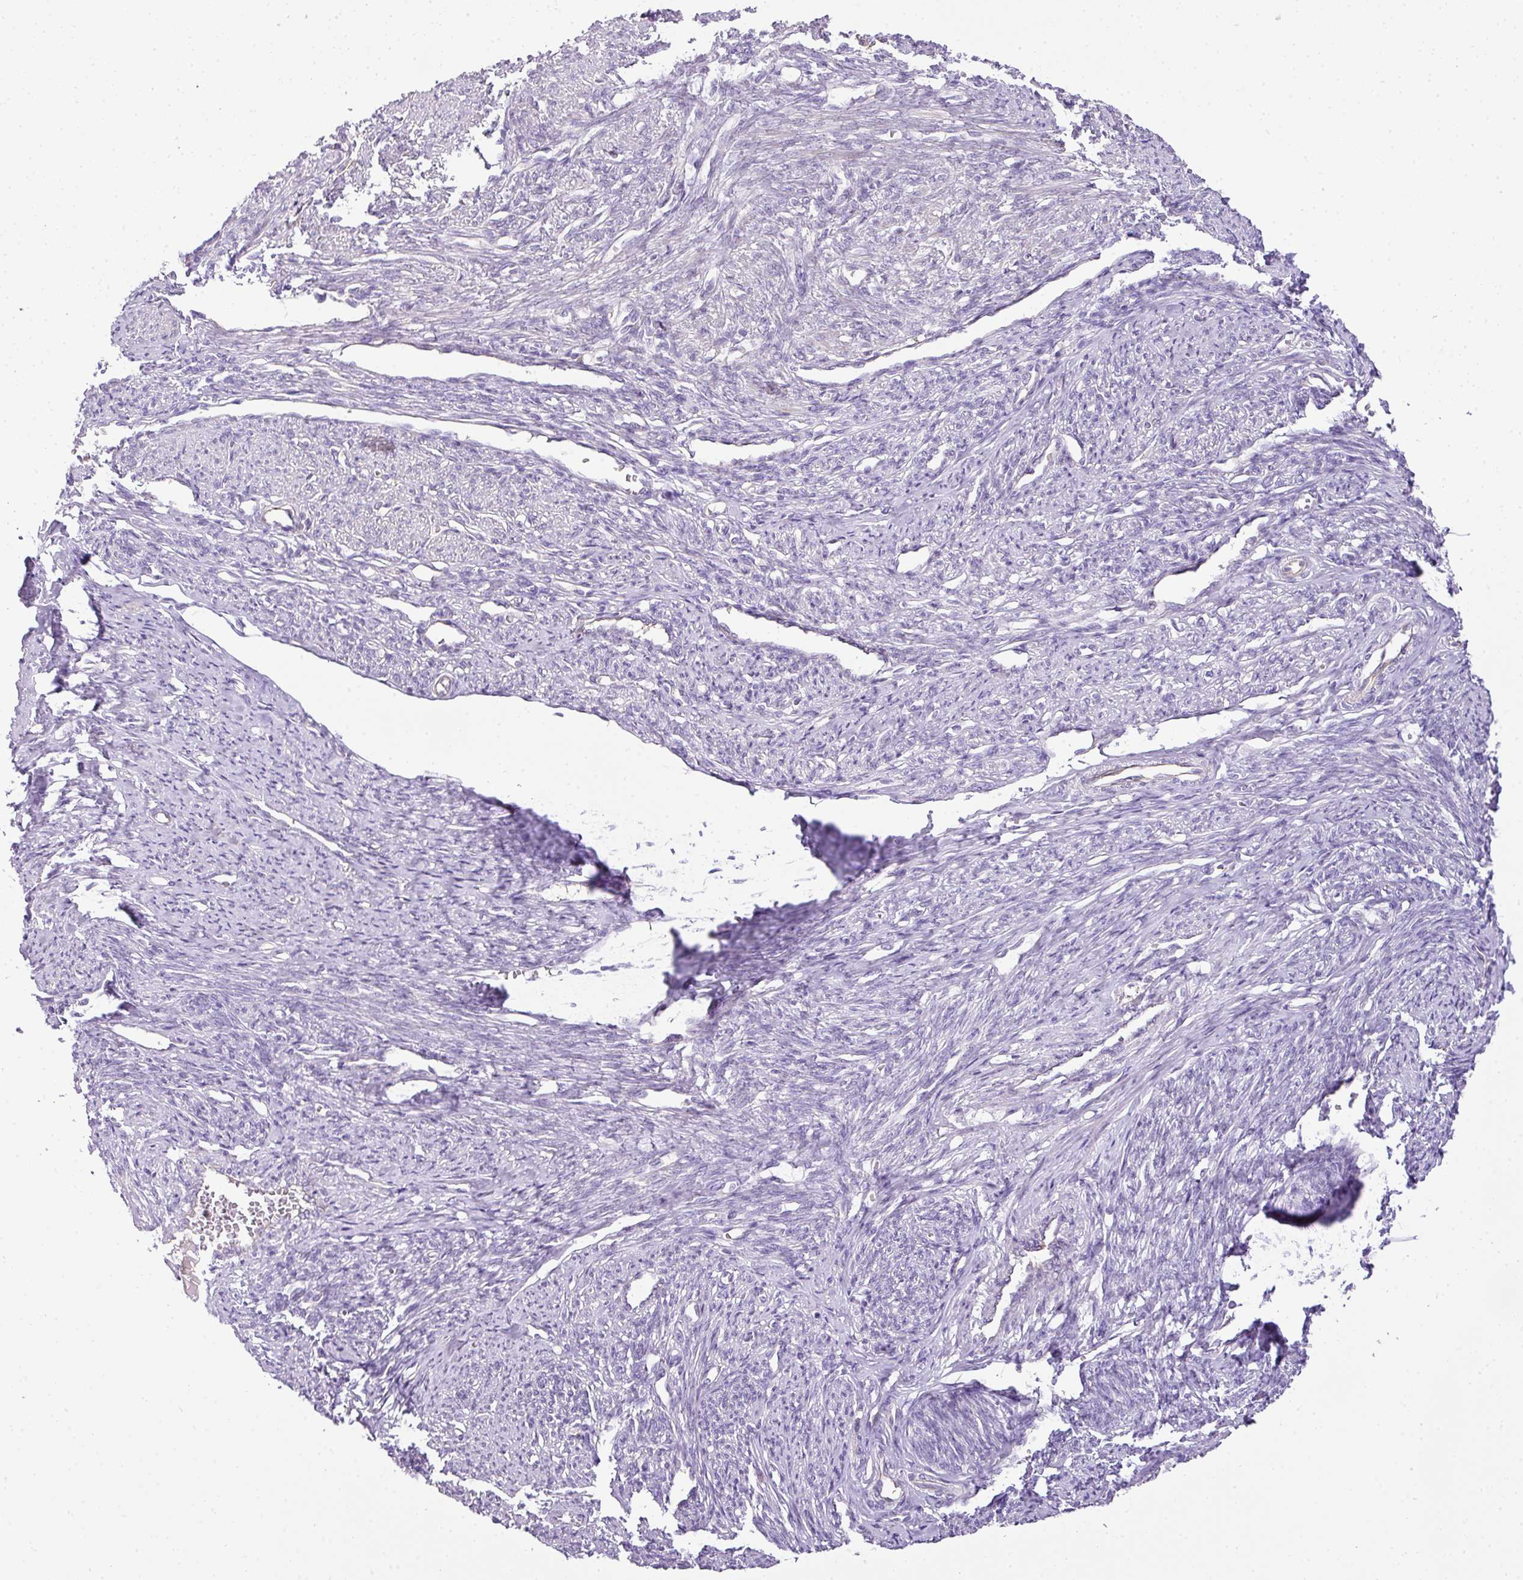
{"staining": {"intensity": "negative", "quantity": "none", "location": "none"}, "tissue": "smooth muscle", "cell_type": "Smooth muscle cells", "image_type": "normal", "snomed": [{"axis": "morphology", "description": "Normal tissue, NOS"}, {"axis": "topography", "description": "Smooth muscle"}, {"axis": "topography", "description": "Uterus"}], "caption": "High magnification brightfield microscopy of benign smooth muscle stained with DAB (brown) and counterstained with hematoxylin (blue): smooth muscle cells show no significant positivity. Nuclei are stained in blue.", "gene": "HOXC13", "patient": {"sex": "female", "age": 59}}